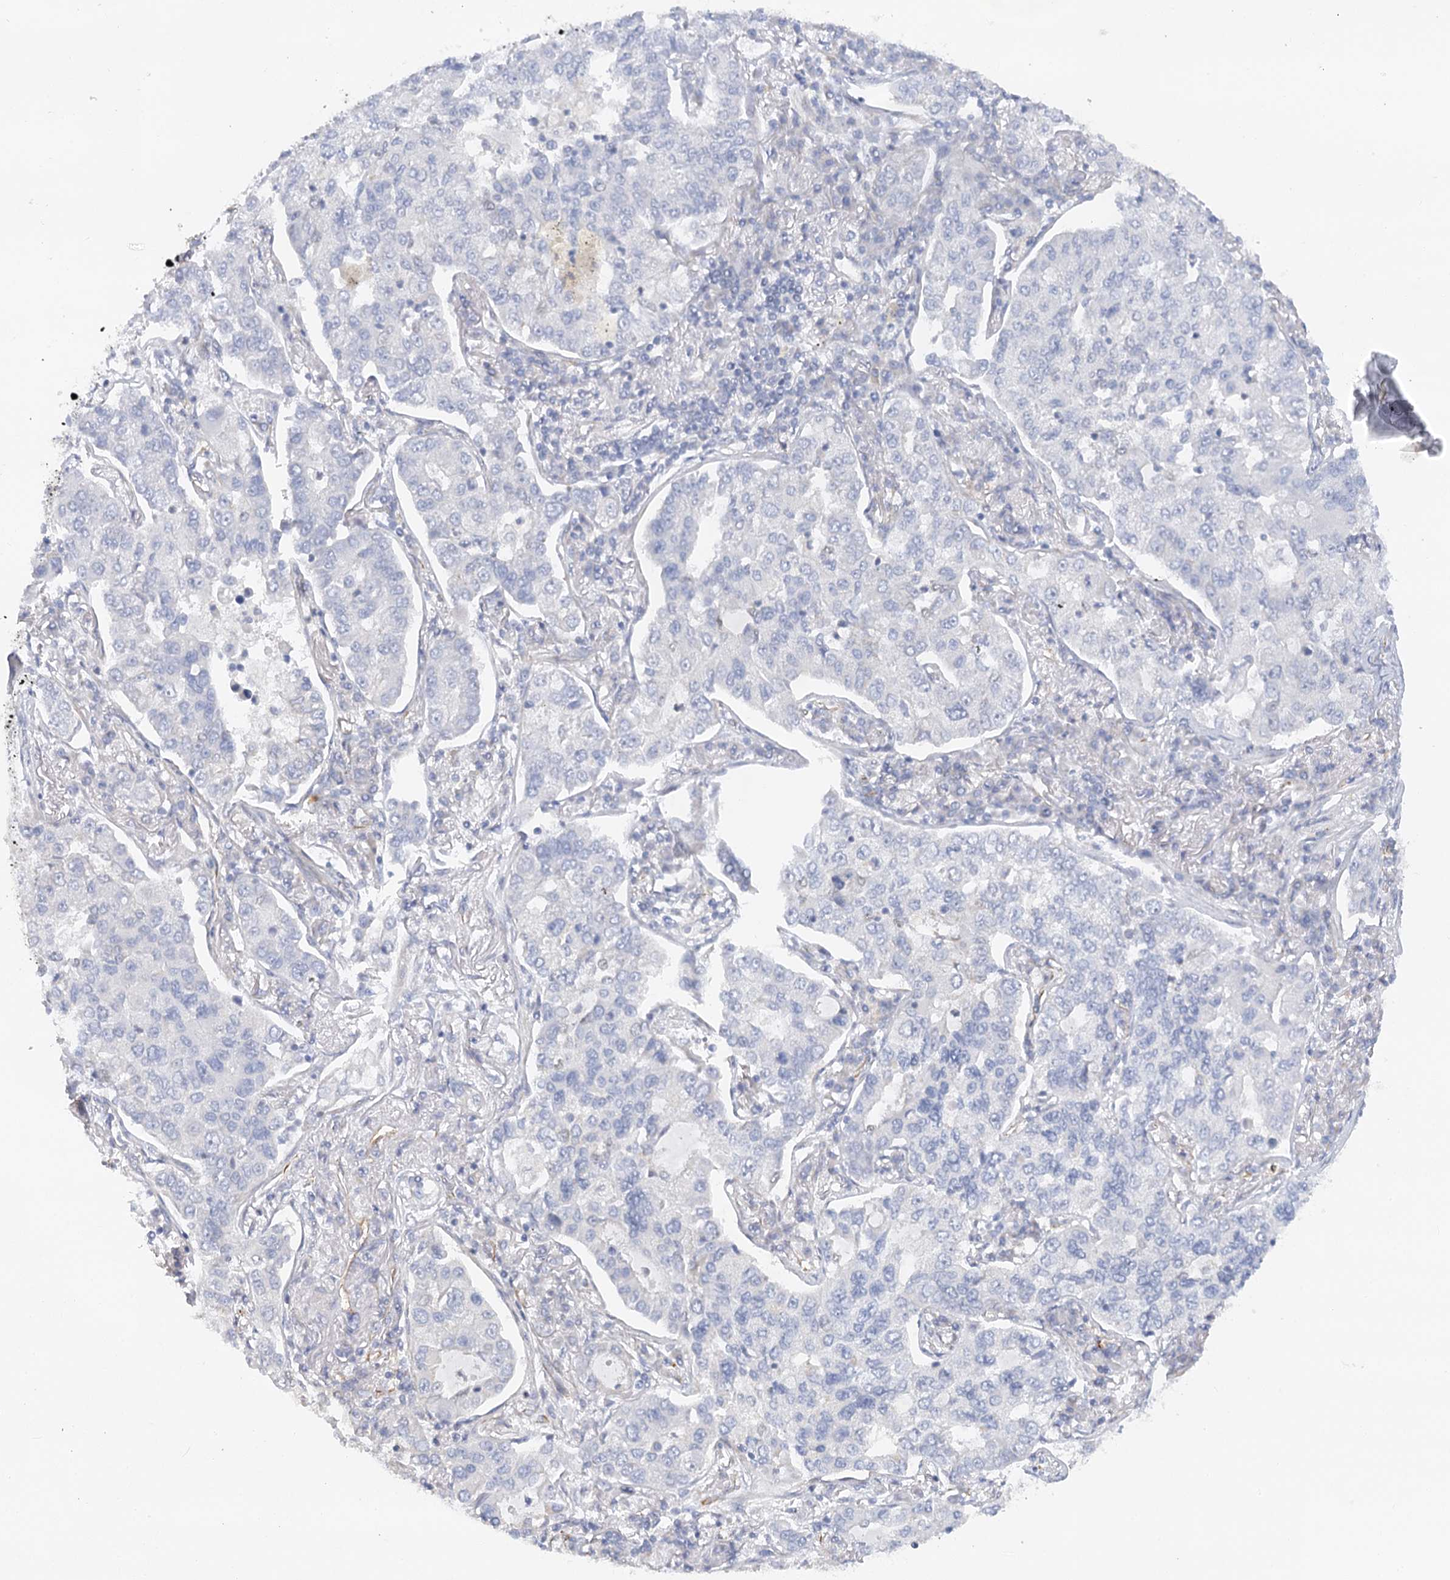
{"staining": {"intensity": "negative", "quantity": "none", "location": "none"}, "tissue": "lung cancer", "cell_type": "Tumor cells", "image_type": "cancer", "snomed": [{"axis": "morphology", "description": "Adenocarcinoma, NOS"}, {"axis": "topography", "description": "Lung"}], "caption": "IHC micrograph of neoplastic tissue: human lung cancer stained with DAB (3,3'-diaminobenzidine) demonstrates no significant protein staining in tumor cells.", "gene": "NELL2", "patient": {"sex": "male", "age": 49}}